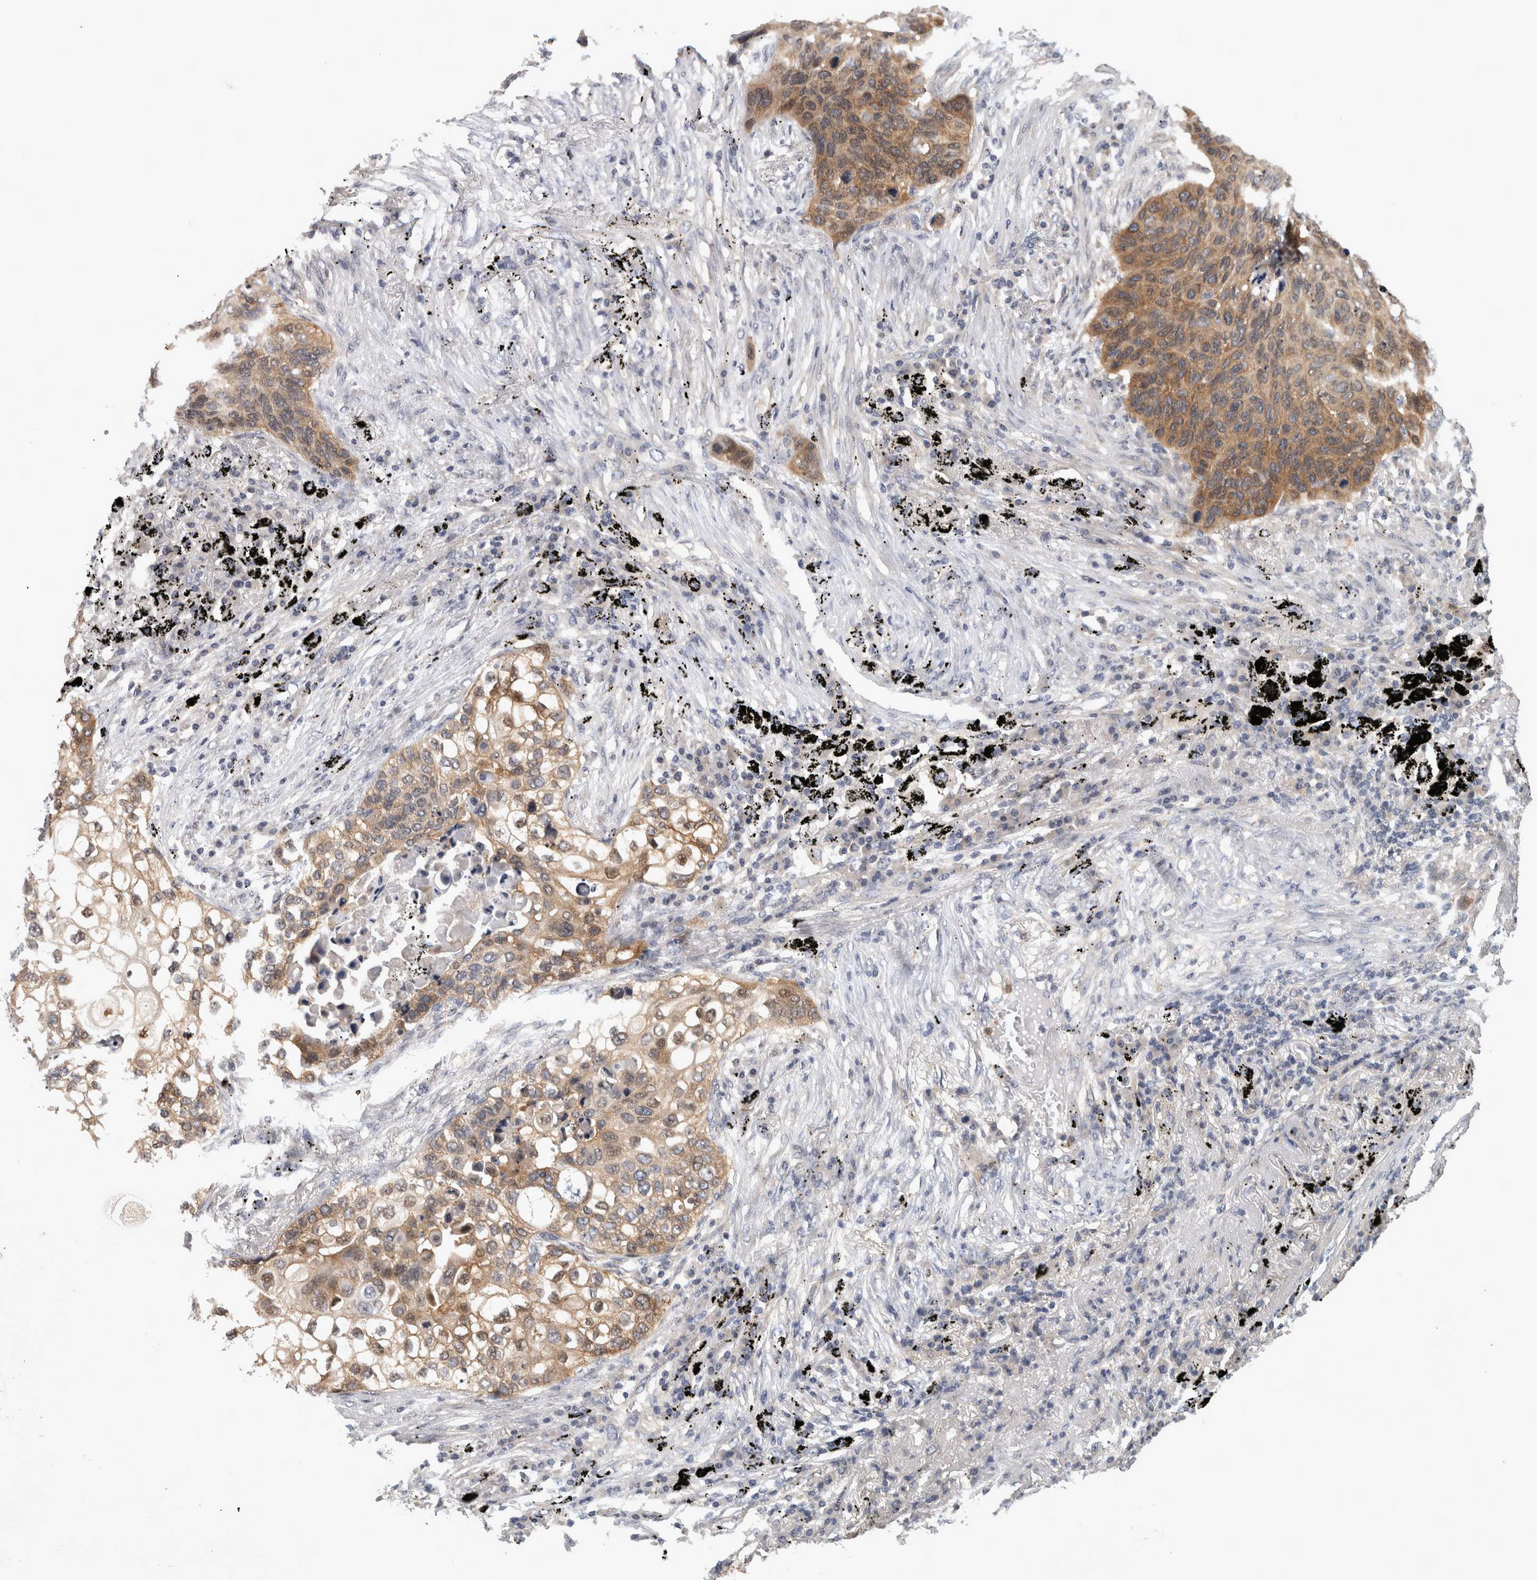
{"staining": {"intensity": "moderate", "quantity": ">75%", "location": "cytoplasmic/membranous"}, "tissue": "lung cancer", "cell_type": "Tumor cells", "image_type": "cancer", "snomed": [{"axis": "morphology", "description": "Squamous cell carcinoma, NOS"}, {"axis": "topography", "description": "Lung"}], "caption": "A micrograph of squamous cell carcinoma (lung) stained for a protein displays moderate cytoplasmic/membranous brown staining in tumor cells. The staining is performed using DAB brown chromogen to label protein expression. The nuclei are counter-stained blue using hematoxylin.", "gene": "PRKCI", "patient": {"sex": "female", "age": 63}}